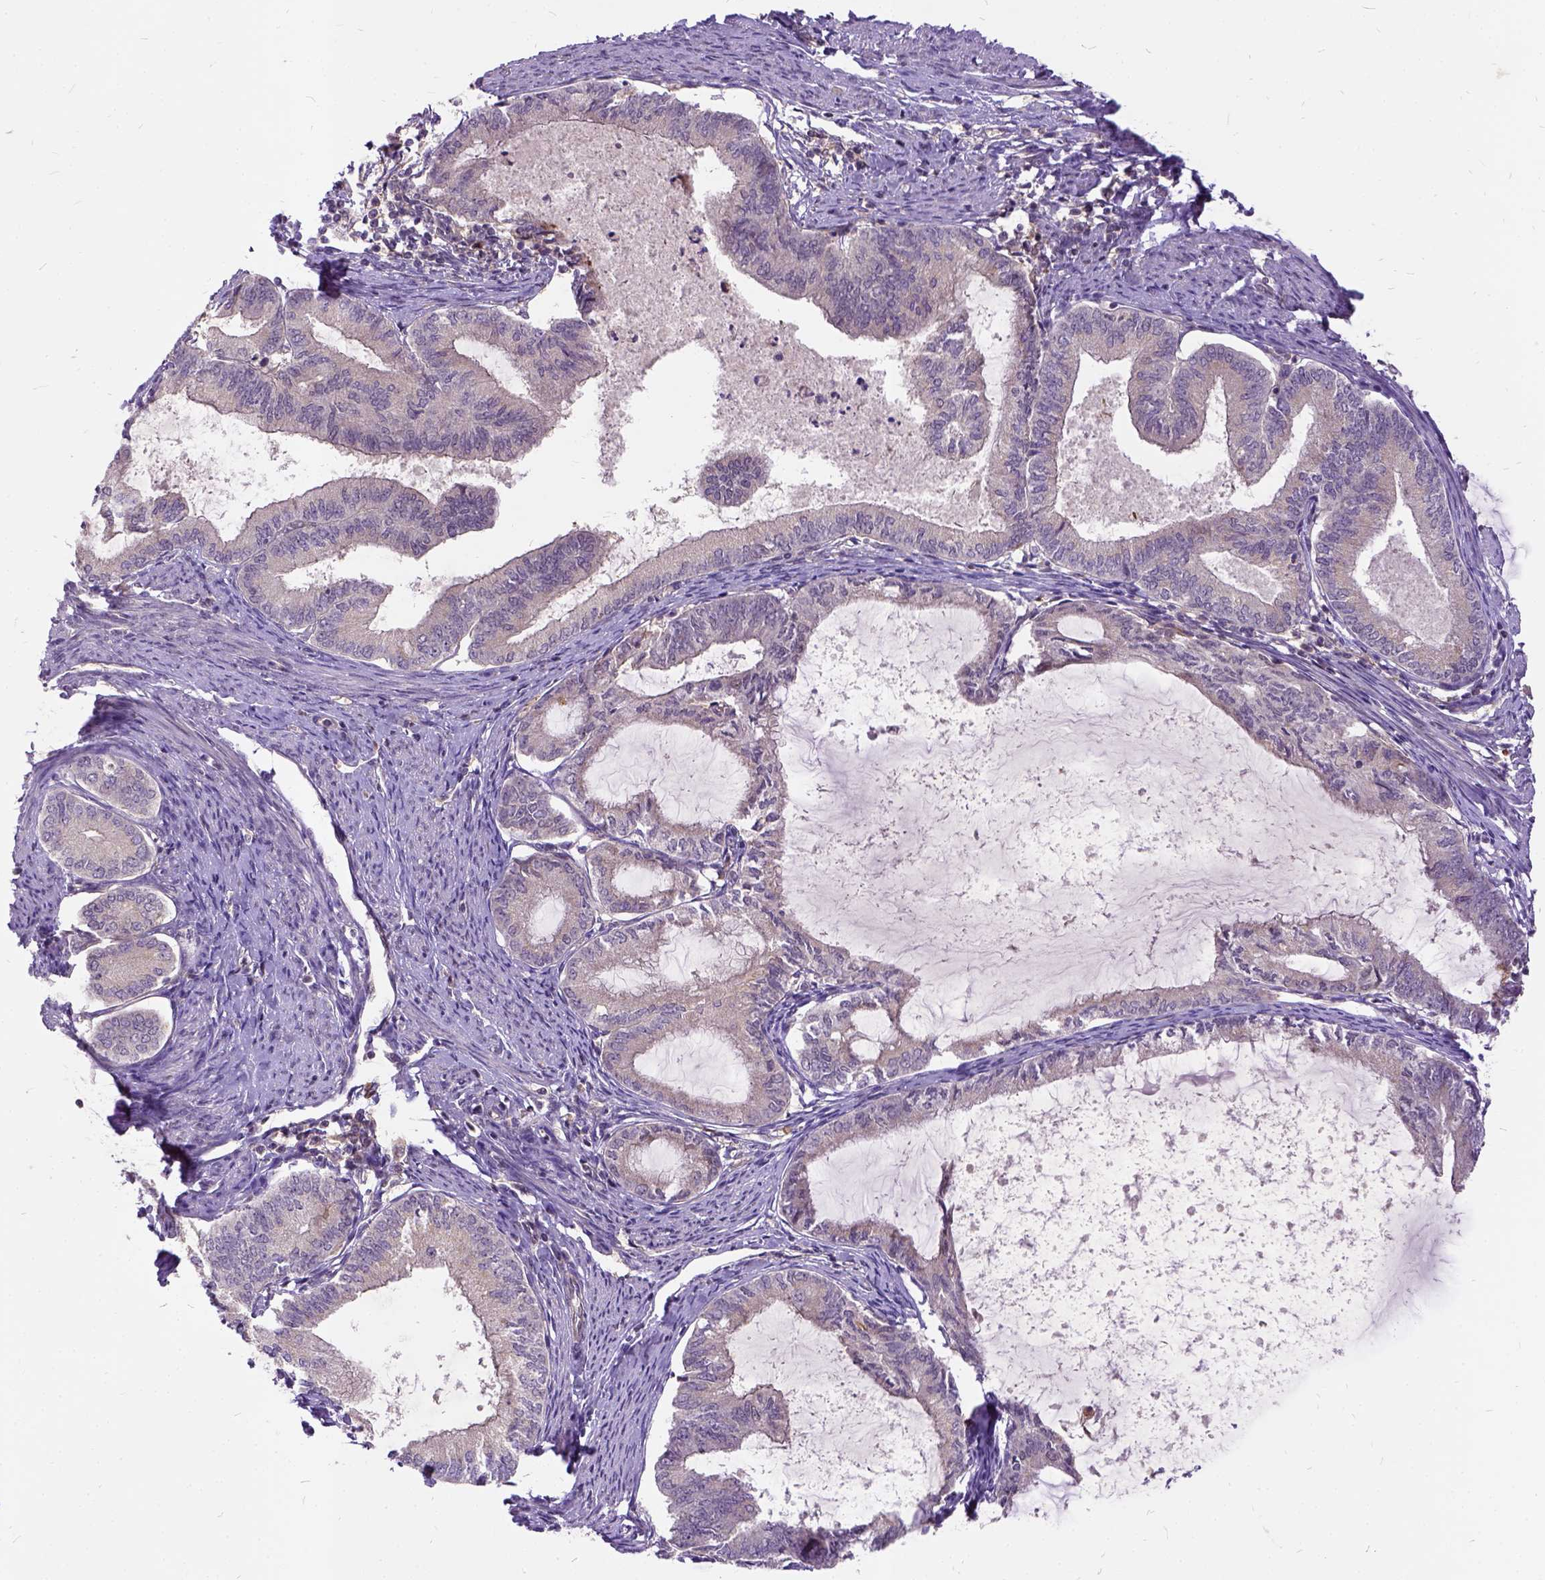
{"staining": {"intensity": "negative", "quantity": "none", "location": "none"}, "tissue": "endometrial cancer", "cell_type": "Tumor cells", "image_type": "cancer", "snomed": [{"axis": "morphology", "description": "Adenocarcinoma, NOS"}, {"axis": "topography", "description": "Endometrium"}], "caption": "Tumor cells show no significant protein staining in endometrial cancer.", "gene": "ILRUN", "patient": {"sex": "female", "age": 86}}